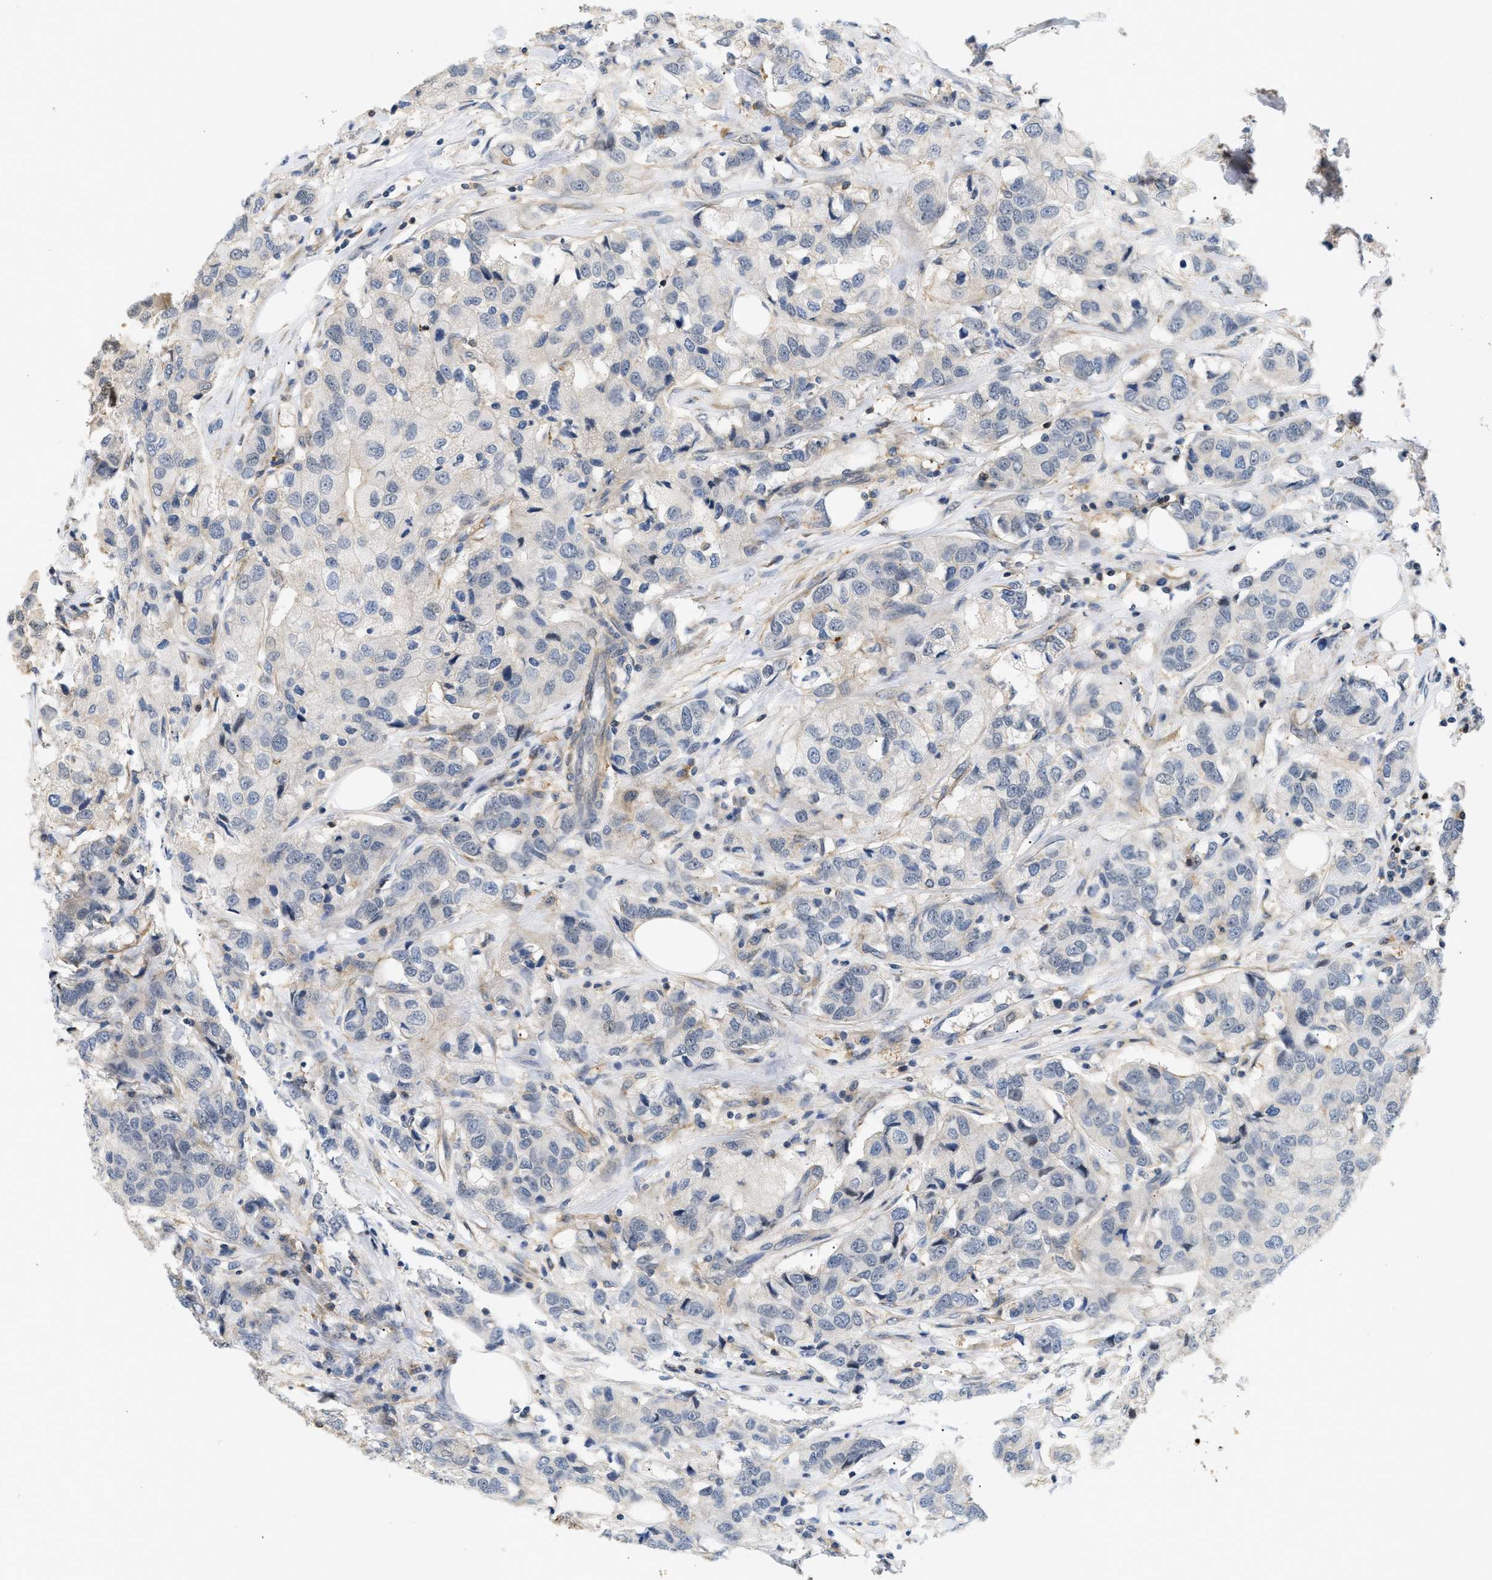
{"staining": {"intensity": "negative", "quantity": "none", "location": "none"}, "tissue": "breast cancer", "cell_type": "Tumor cells", "image_type": "cancer", "snomed": [{"axis": "morphology", "description": "Duct carcinoma"}, {"axis": "topography", "description": "Breast"}], "caption": "An immunohistochemistry histopathology image of infiltrating ductal carcinoma (breast) is shown. There is no staining in tumor cells of infiltrating ductal carcinoma (breast).", "gene": "CORO2B", "patient": {"sex": "female", "age": 80}}